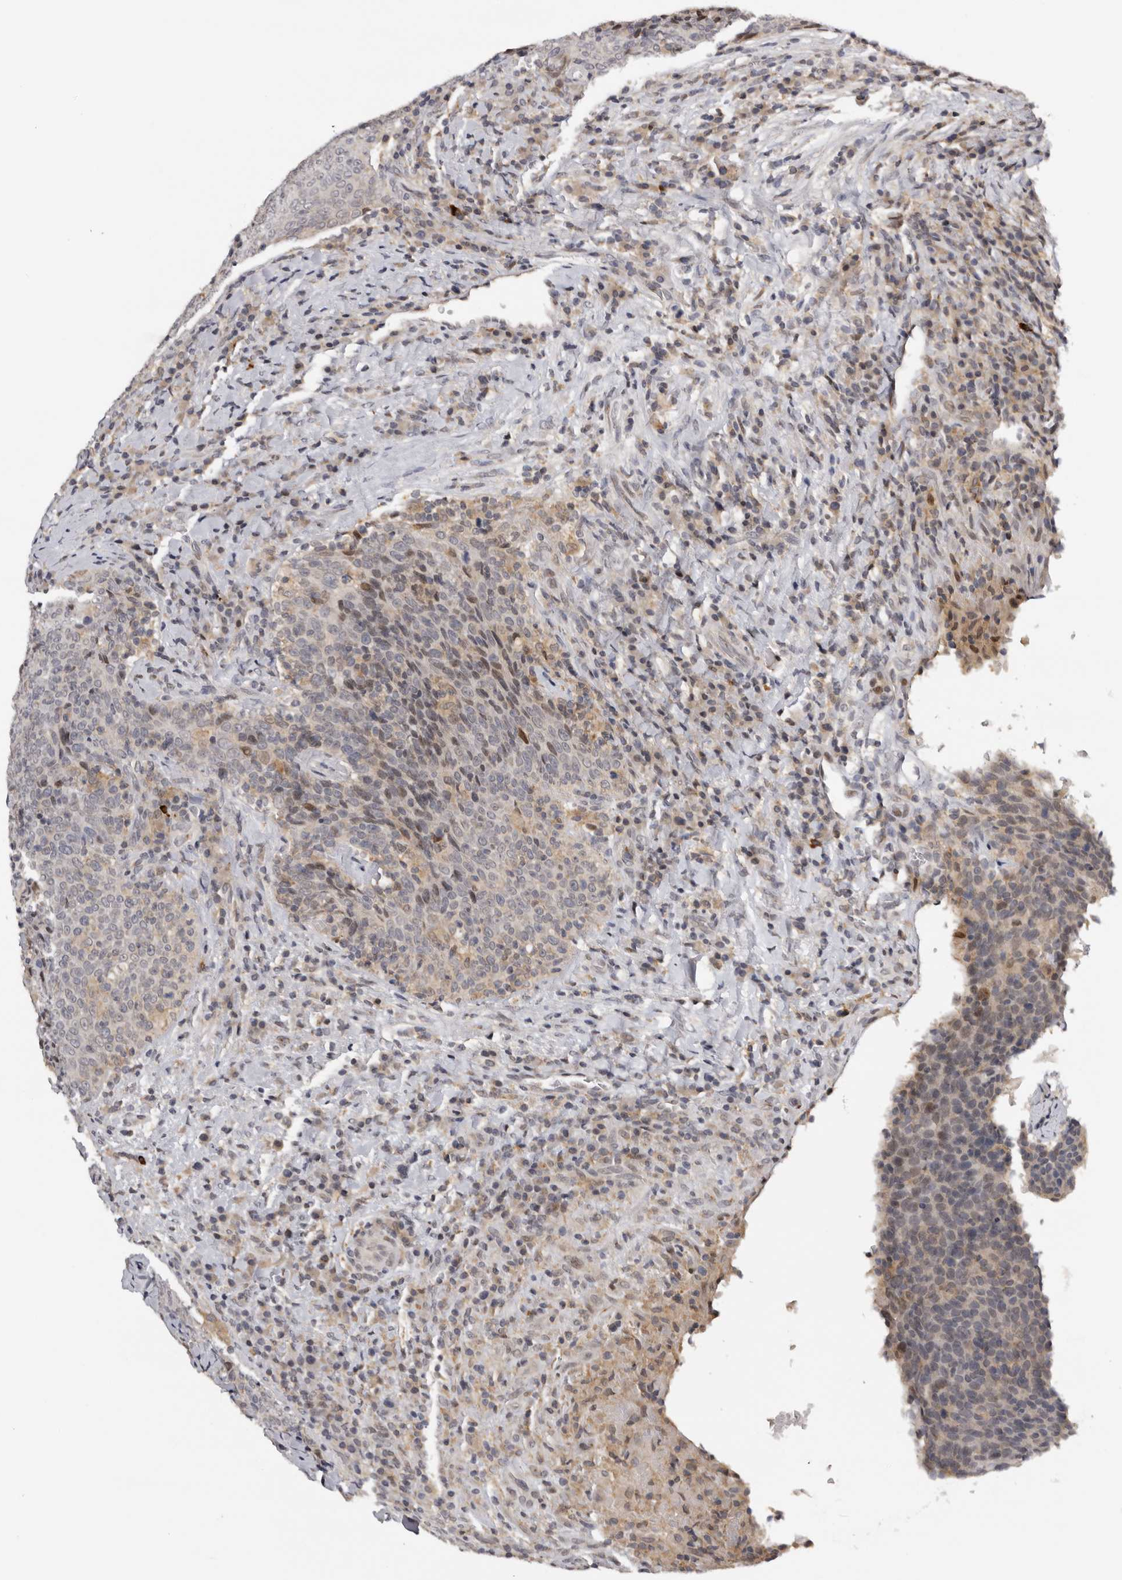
{"staining": {"intensity": "negative", "quantity": "none", "location": "none"}, "tissue": "head and neck cancer", "cell_type": "Tumor cells", "image_type": "cancer", "snomed": [{"axis": "morphology", "description": "Squamous cell carcinoma, NOS"}, {"axis": "morphology", "description": "Squamous cell carcinoma, metastatic, NOS"}, {"axis": "topography", "description": "Lymph node"}, {"axis": "topography", "description": "Head-Neck"}], "caption": "A high-resolution histopathology image shows IHC staining of head and neck cancer, which demonstrates no significant expression in tumor cells.", "gene": "KIF2B", "patient": {"sex": "male", "age": 62}}